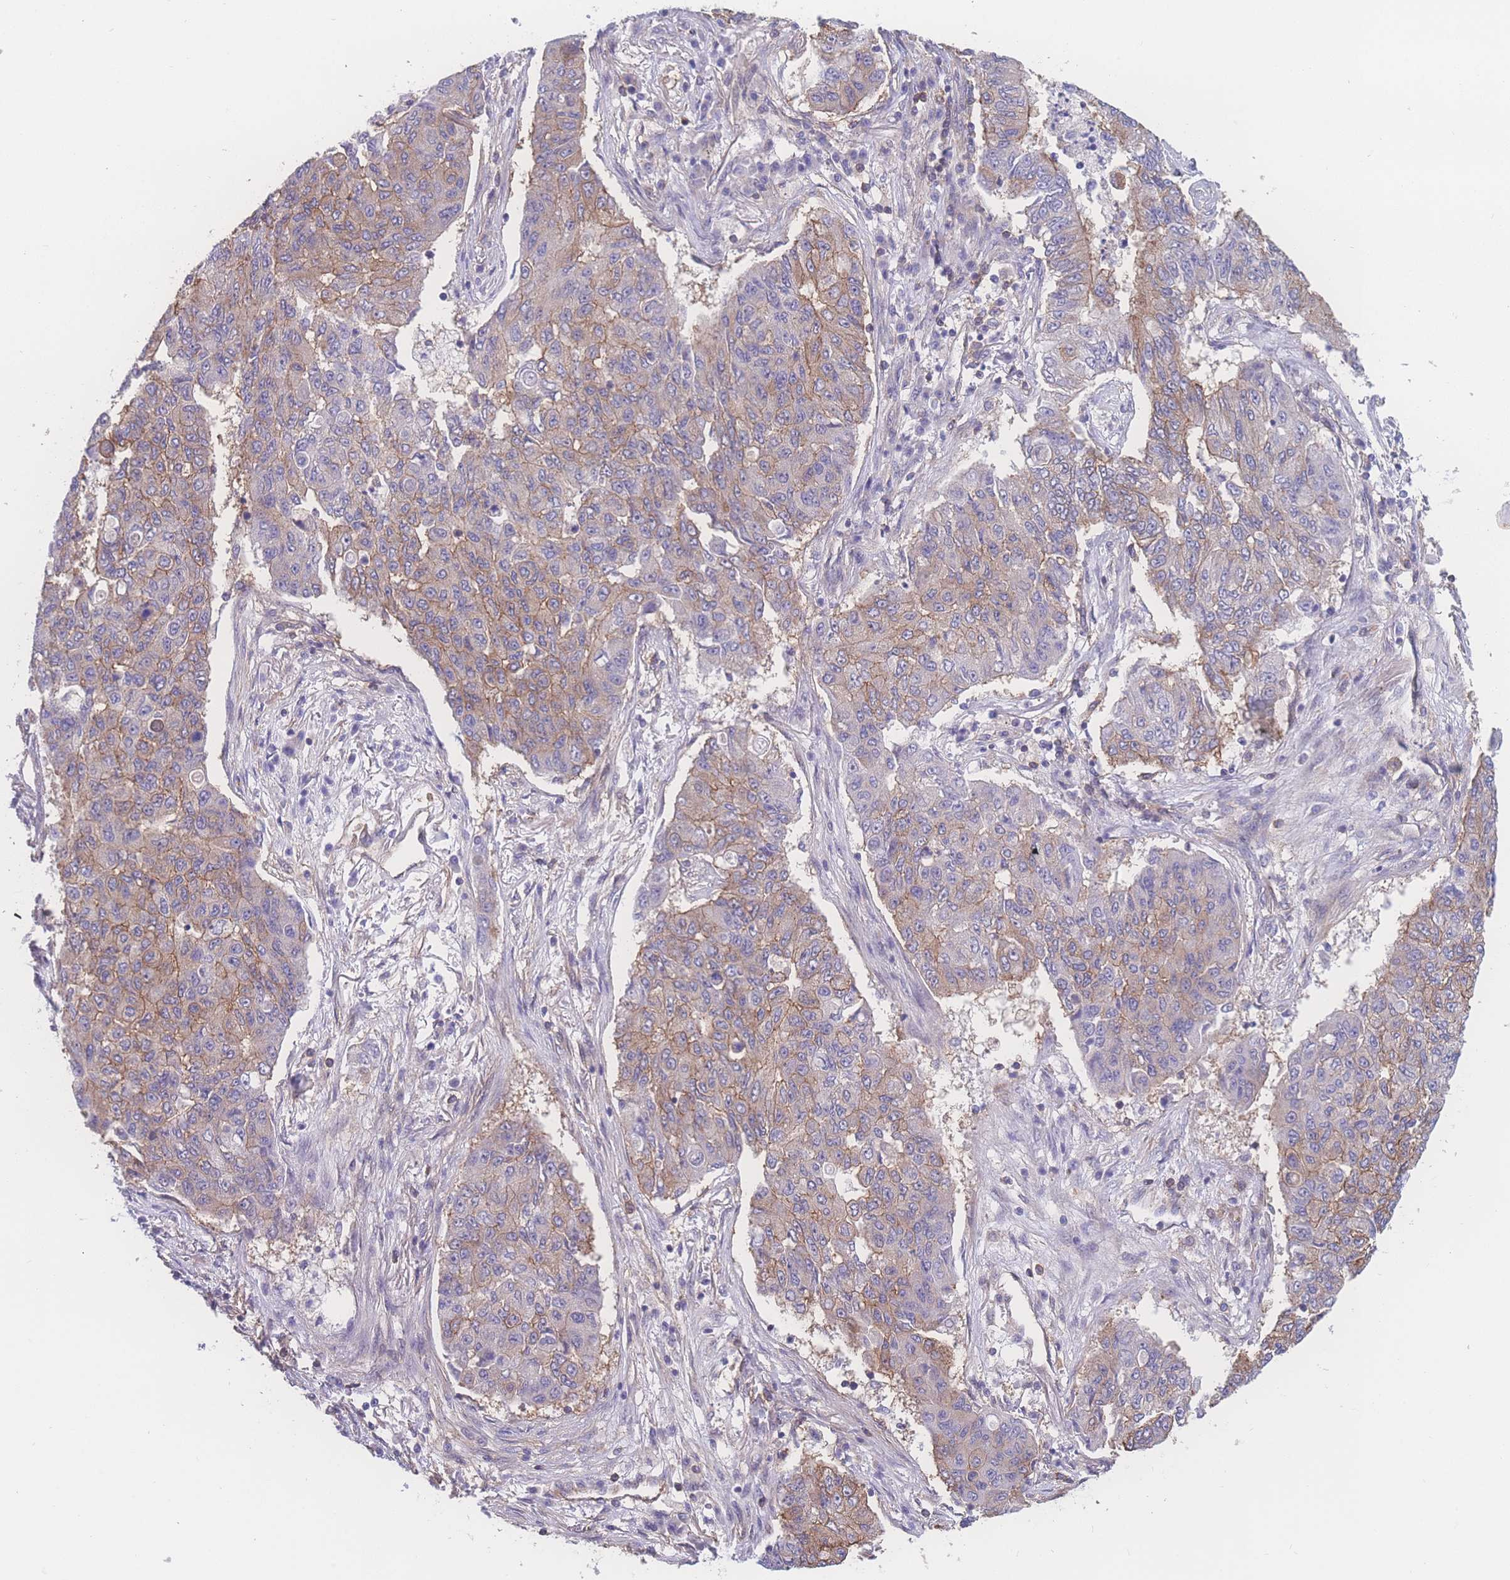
{"staining": {"intensity": "moderate", "quantity": "25%-75%", "location": "cytoplasmic/membranous"}, "tissue": "lung cancer", "cell_type": "Tumor cells", "image_type": "cancer", "snomed": [{"axis": "morphology", "description": "Squamous cell carcinoma, NOS"}, {"axis": "topography", "description": "Lung"}], "caption": "Immunohistochemistry of human lung cancer demonstrates medium levels of moderate cytoplasmic/membranous positivity in about 25%-75% of tumor cells. The staining was performed using DAB (3,3'-diaminobenzidine) to visualize the protein expression in brown, while the nuclei were stained in blue with hematoxylin (Magnification: 20x).", "gene": "CFAP97", "patient": {"sex": "male", "age": 74}}